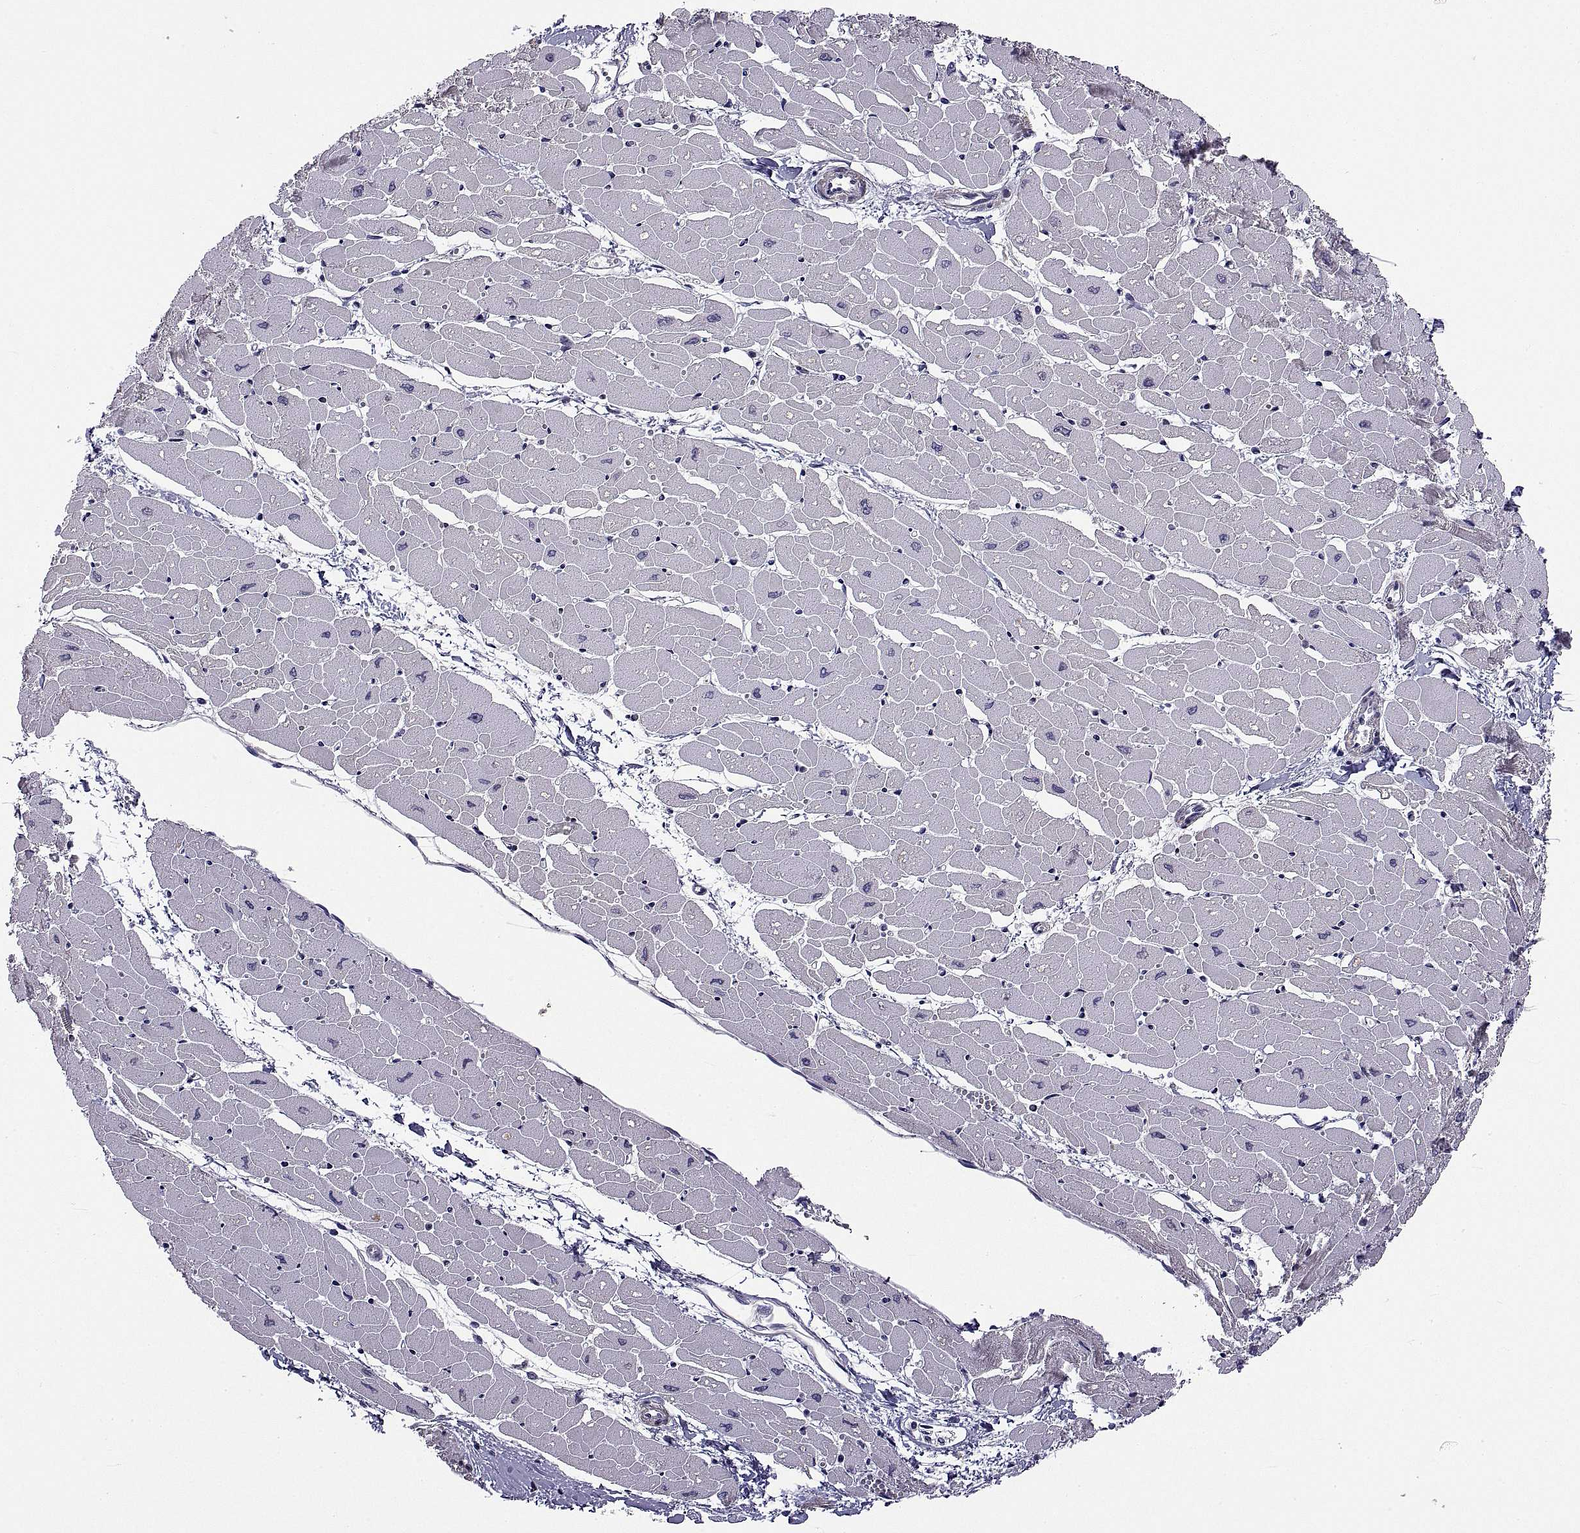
{"staining": {"intensity": "negative", "quantity": "none", "location": "none"}, "tissue": "heart muscle", "cell_type": "Cardiomyocytes", "image_type": "normal", "snomed": [{"axis": "morphology", "description": "Normal tissue, NOS"}, {"axis": "topography", "description": "Heart"}], "caption": "An IHC photomicrograph of benign heart muscle is shown. There is no staining in cardiomyocytes of heart muscle.", "gene": "NPTX2", "patient": {"sex": "male", "age": 57}}